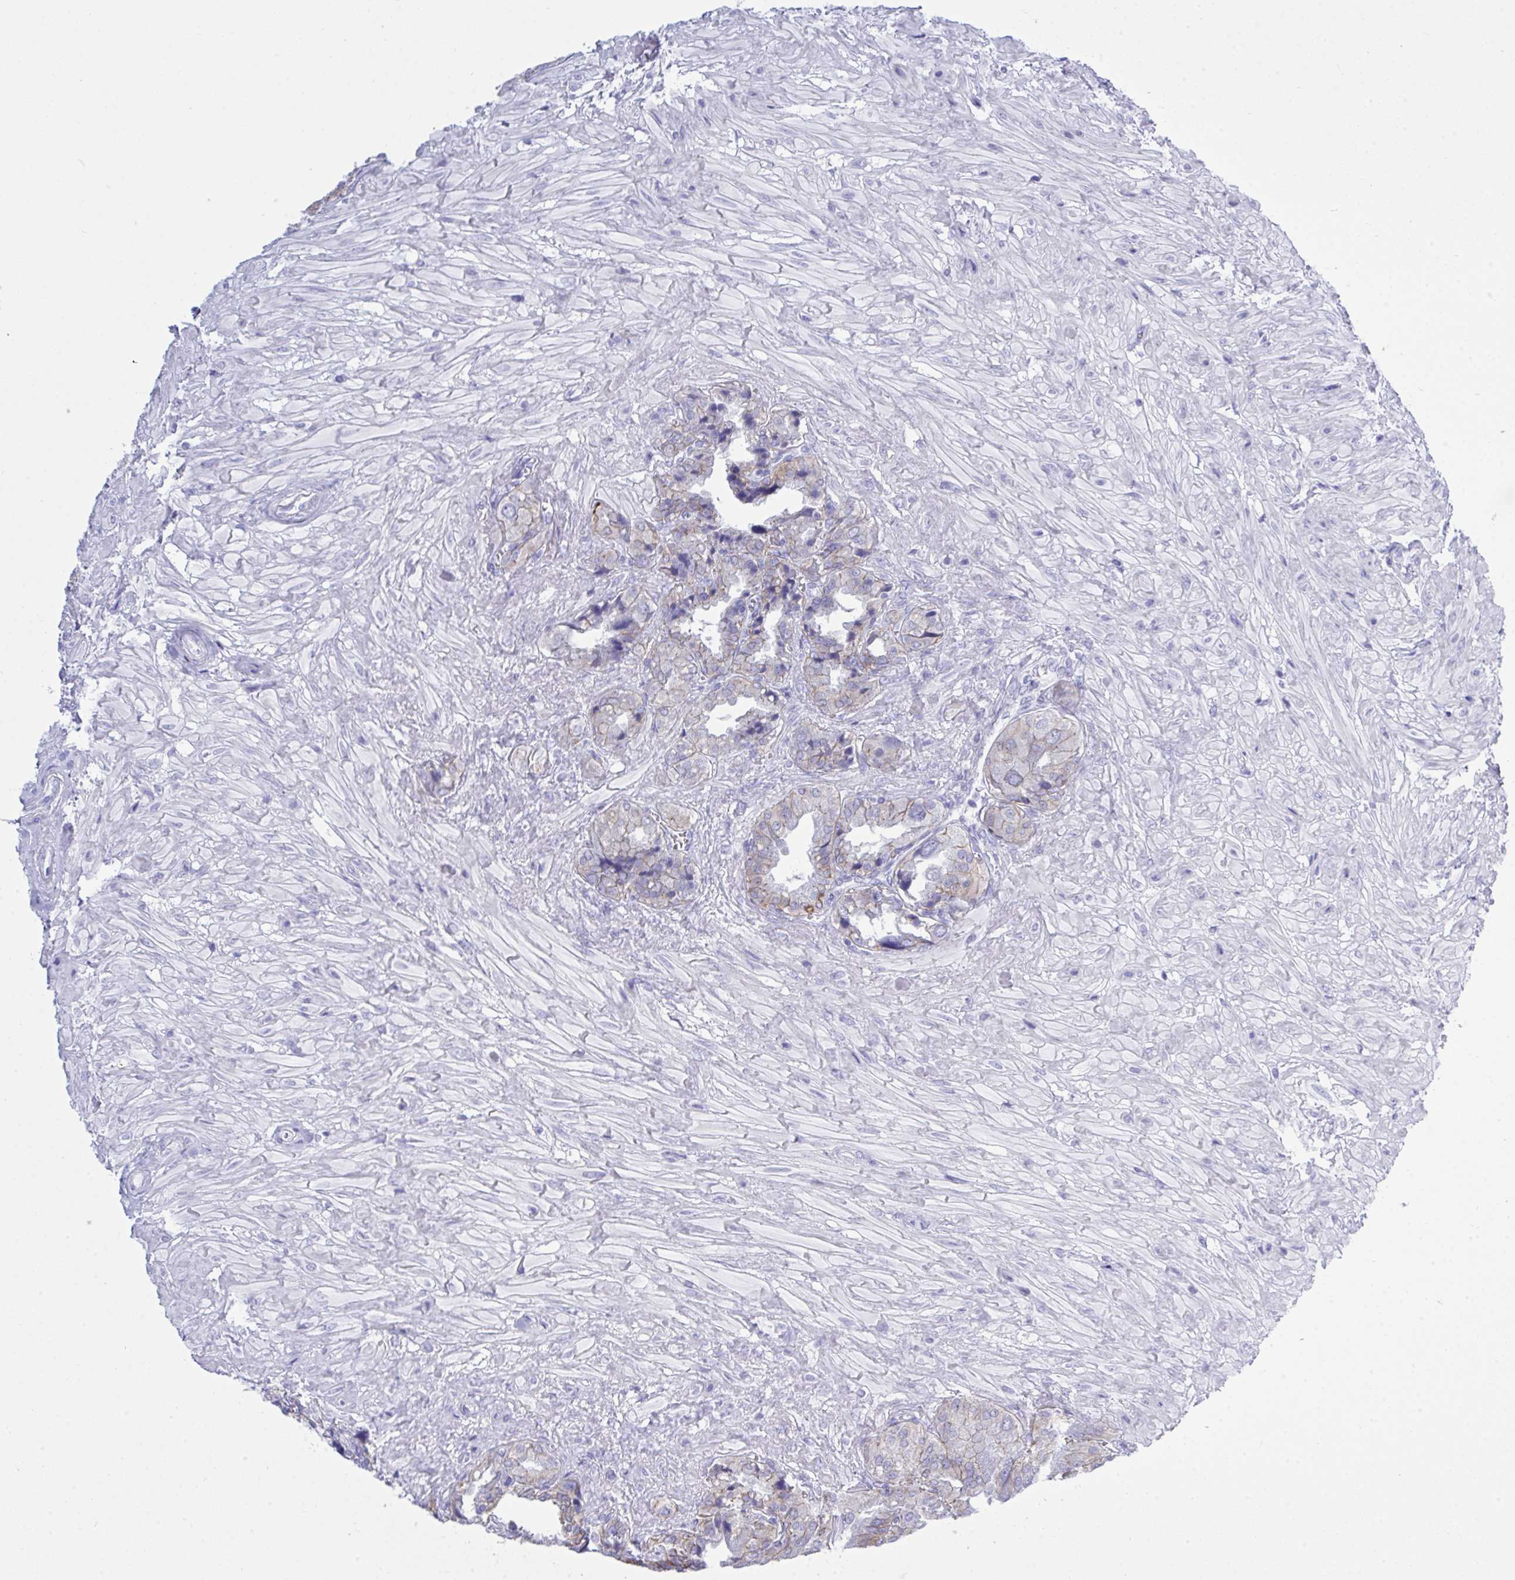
{"staining": {"intensity": "moderate", "quantity": "25%-75%", "location": "cytoplasmic/membranous"}, "tissue": "seminal vesicle", "cell_type": "Glandular cells", "image_type": "normal", "snomed": [{"axis": "morphology", "description": "Normal tissue, NOS"}, {"axis": "topography", "description": "Seminal veicle"}], "caption": "A photomicrograph showing moderate cytoplasmic/membranous positivity in approximately 25%-75% of glandular cells in unremarkable seminal vesicle, as visualized by brown immunohistochemical staining.", "gene": "GLB1L2", "patient": {"sex": "male", "age": 55}}